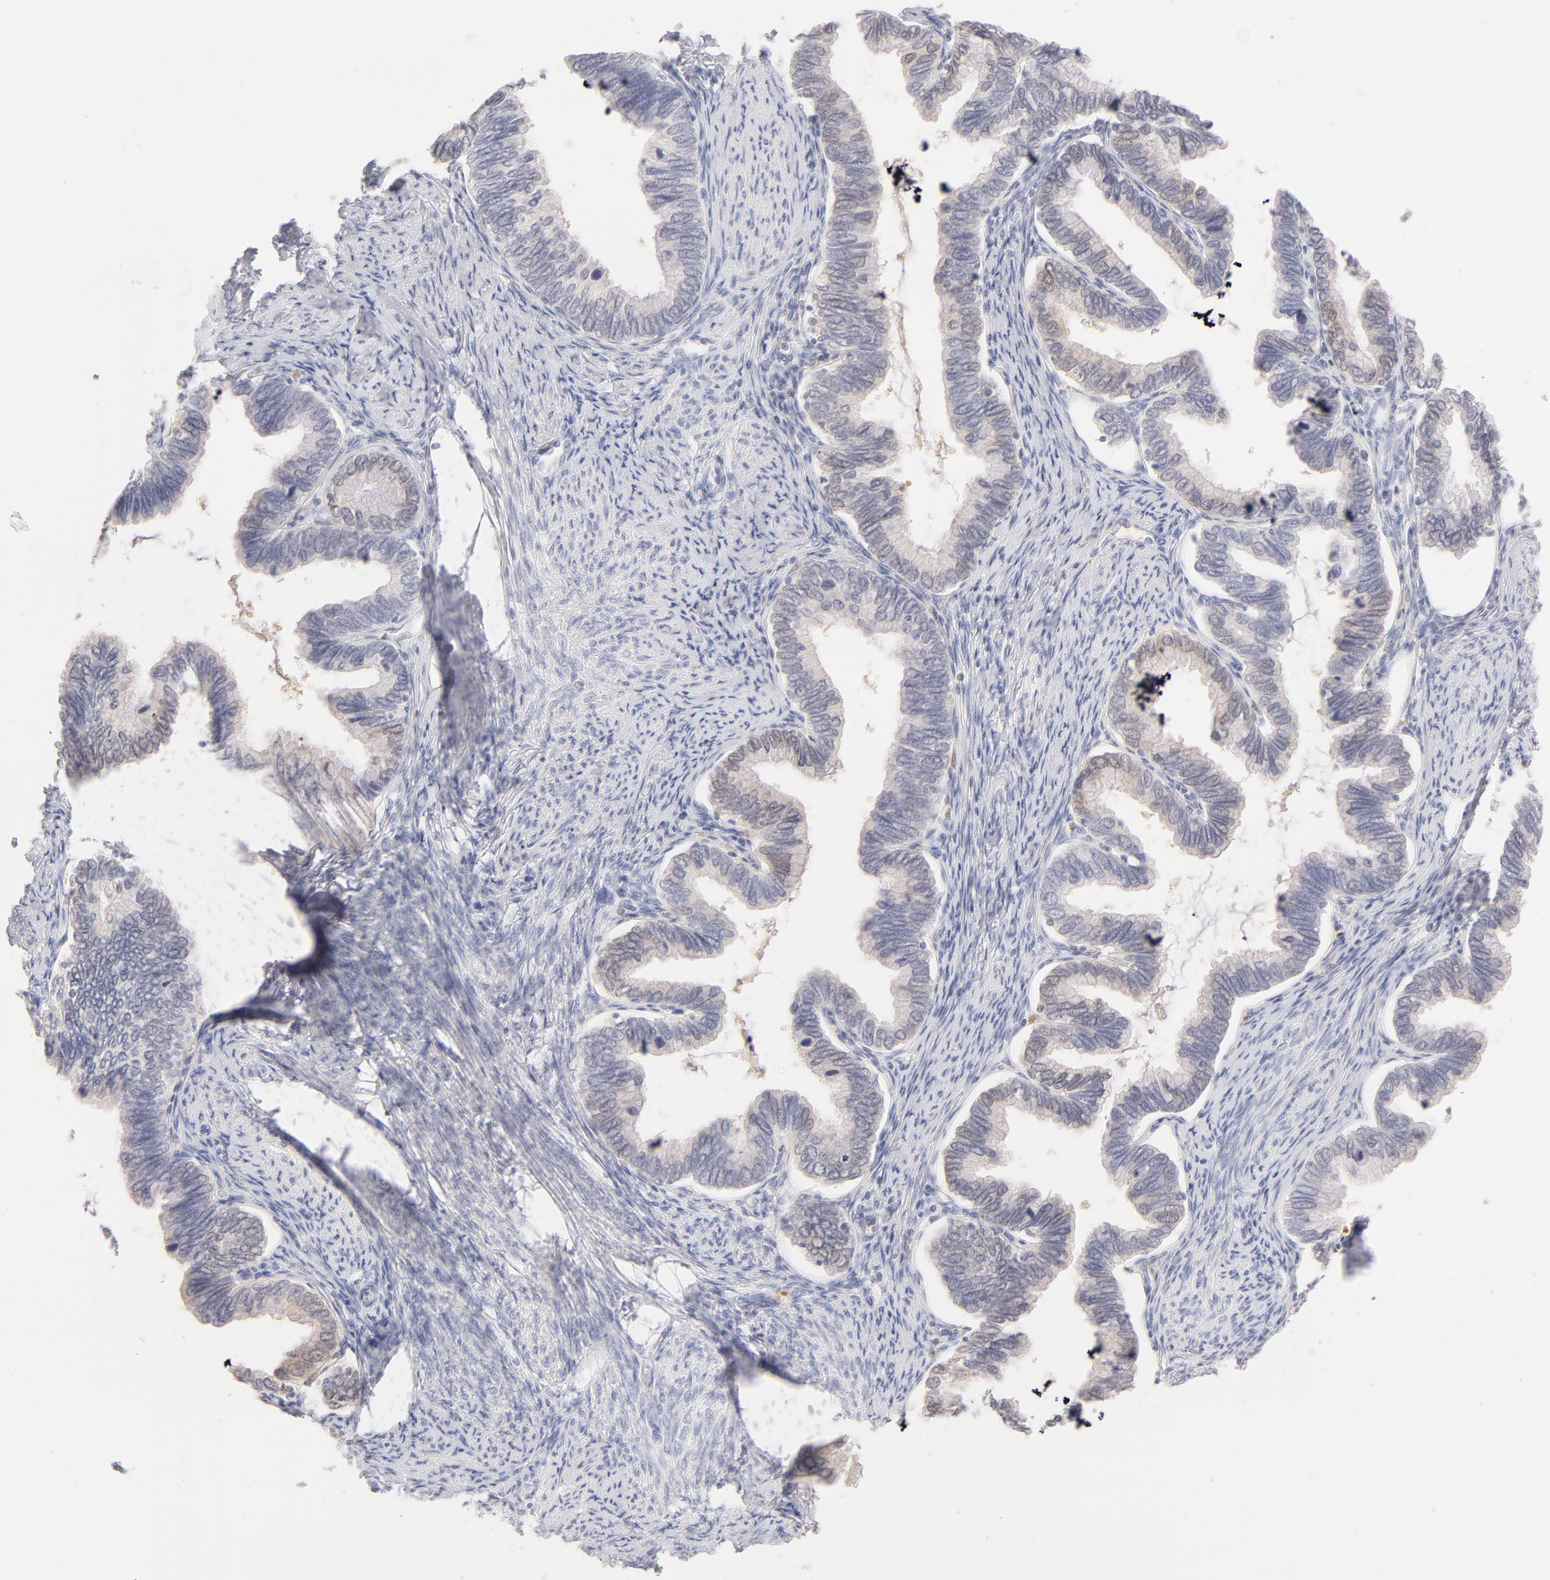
{"staining": {"intensity": "negative", "quantity": "none", "location": "none"}, "tissue": "cervical cancer", "cell_type": "Tumor cells", "image_type": "cancer", "snomed": [{"axis": "morphology", "description": "Adenocarcinoma, NOS"}, {"axis": "topography", "description": "Cervix"}], "caption": "There is no significant staining in tumor cells of adenocarcinoma (cervical).", "gene": "CA2", "patient": {"sex": "female", "age": 49}}